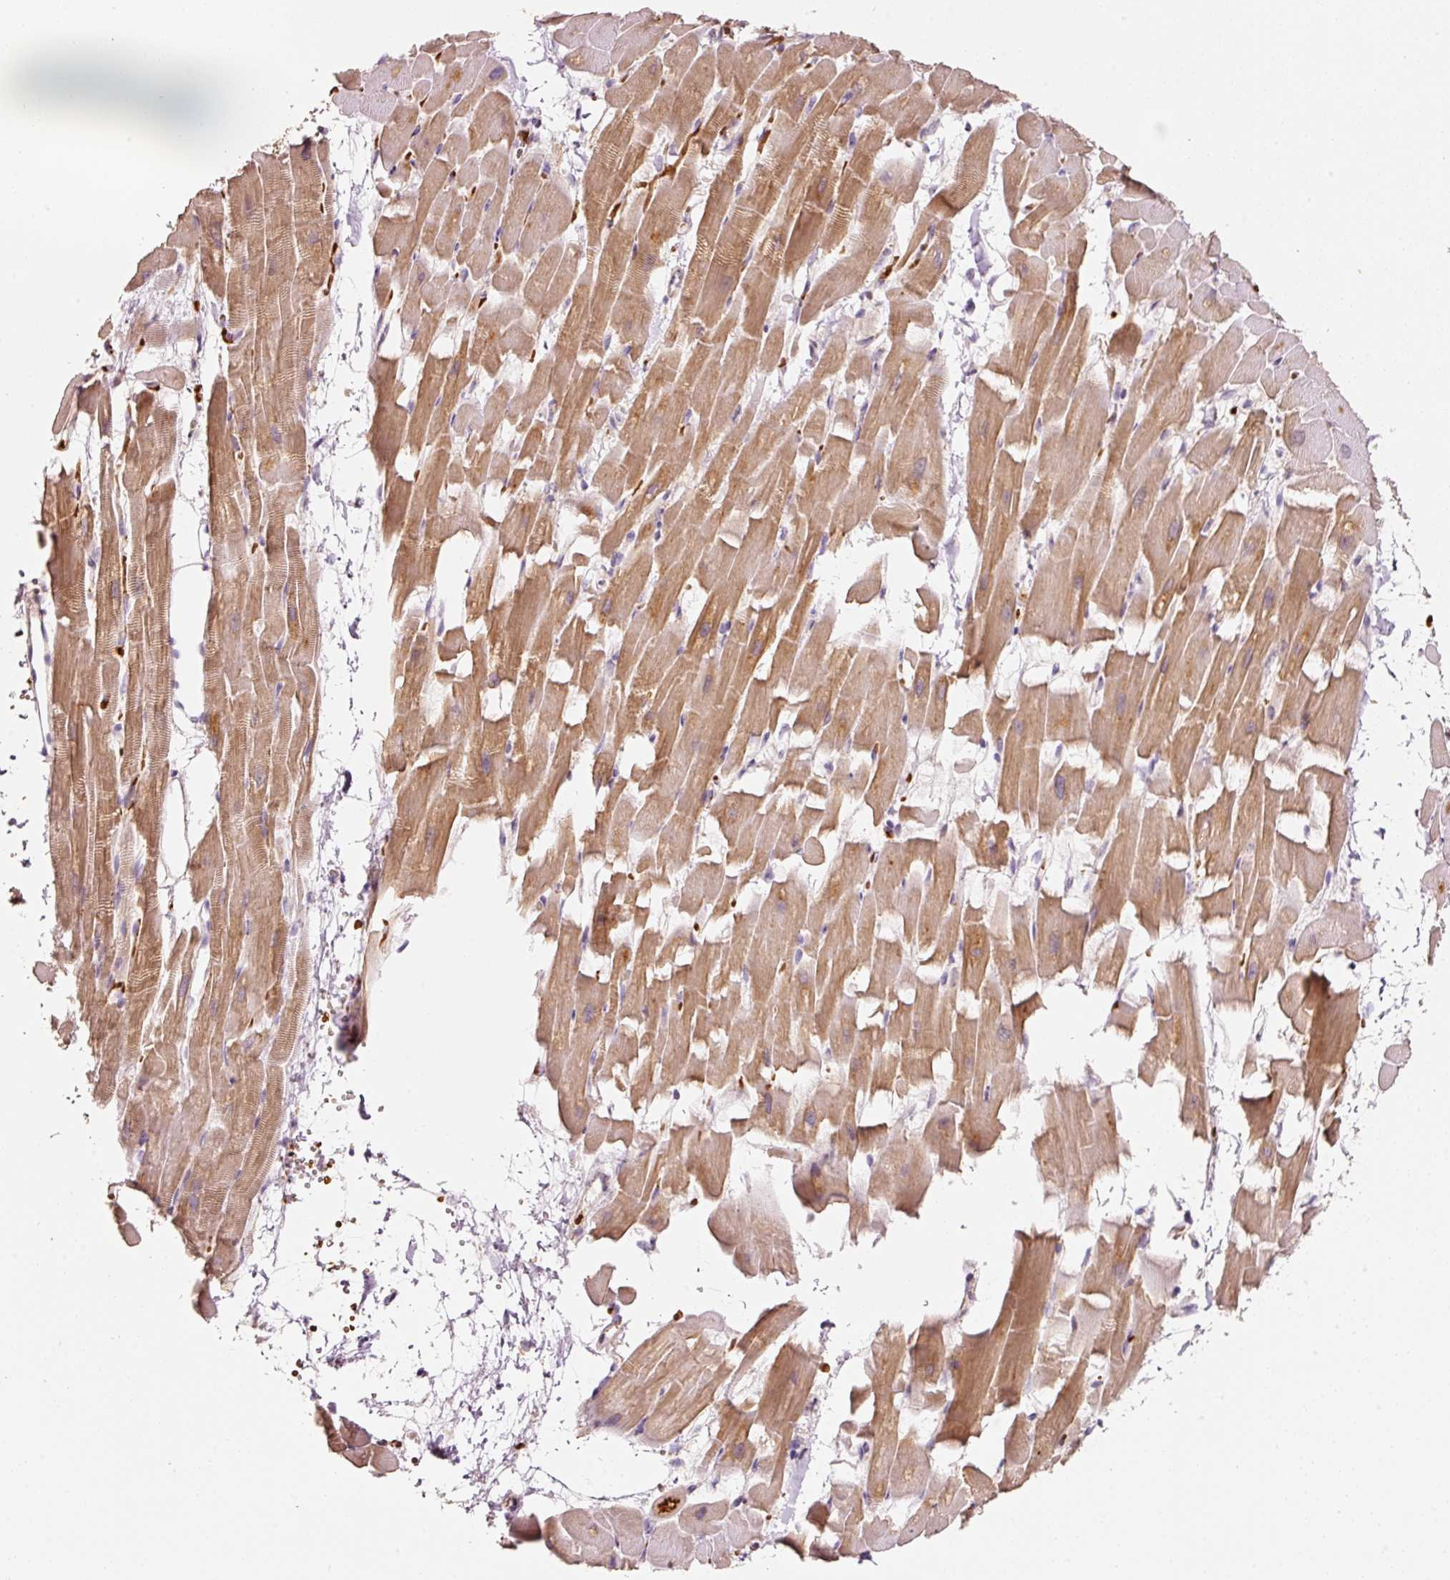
{"staining": {"intensity": "moderate", "quantity": ">75%", "location": "cytoplasmic/membranous"}, "tissue": "heart muscle", "cell_type": "Cardiomyocytes", "image_type": "normal", "snomed": [{"axis": "morphology", "description": "Normal tissue, NOS"}, {"axis": "topography", "description": "Heart"}], "caption": "This is an image of IHC staining of normal heart muscle, which shows moderate expression in the cytoplasmic/membranous of cardiomyocytes.", "gene": "ZNF460", "patient": {"sex": "male", "age": 37}}